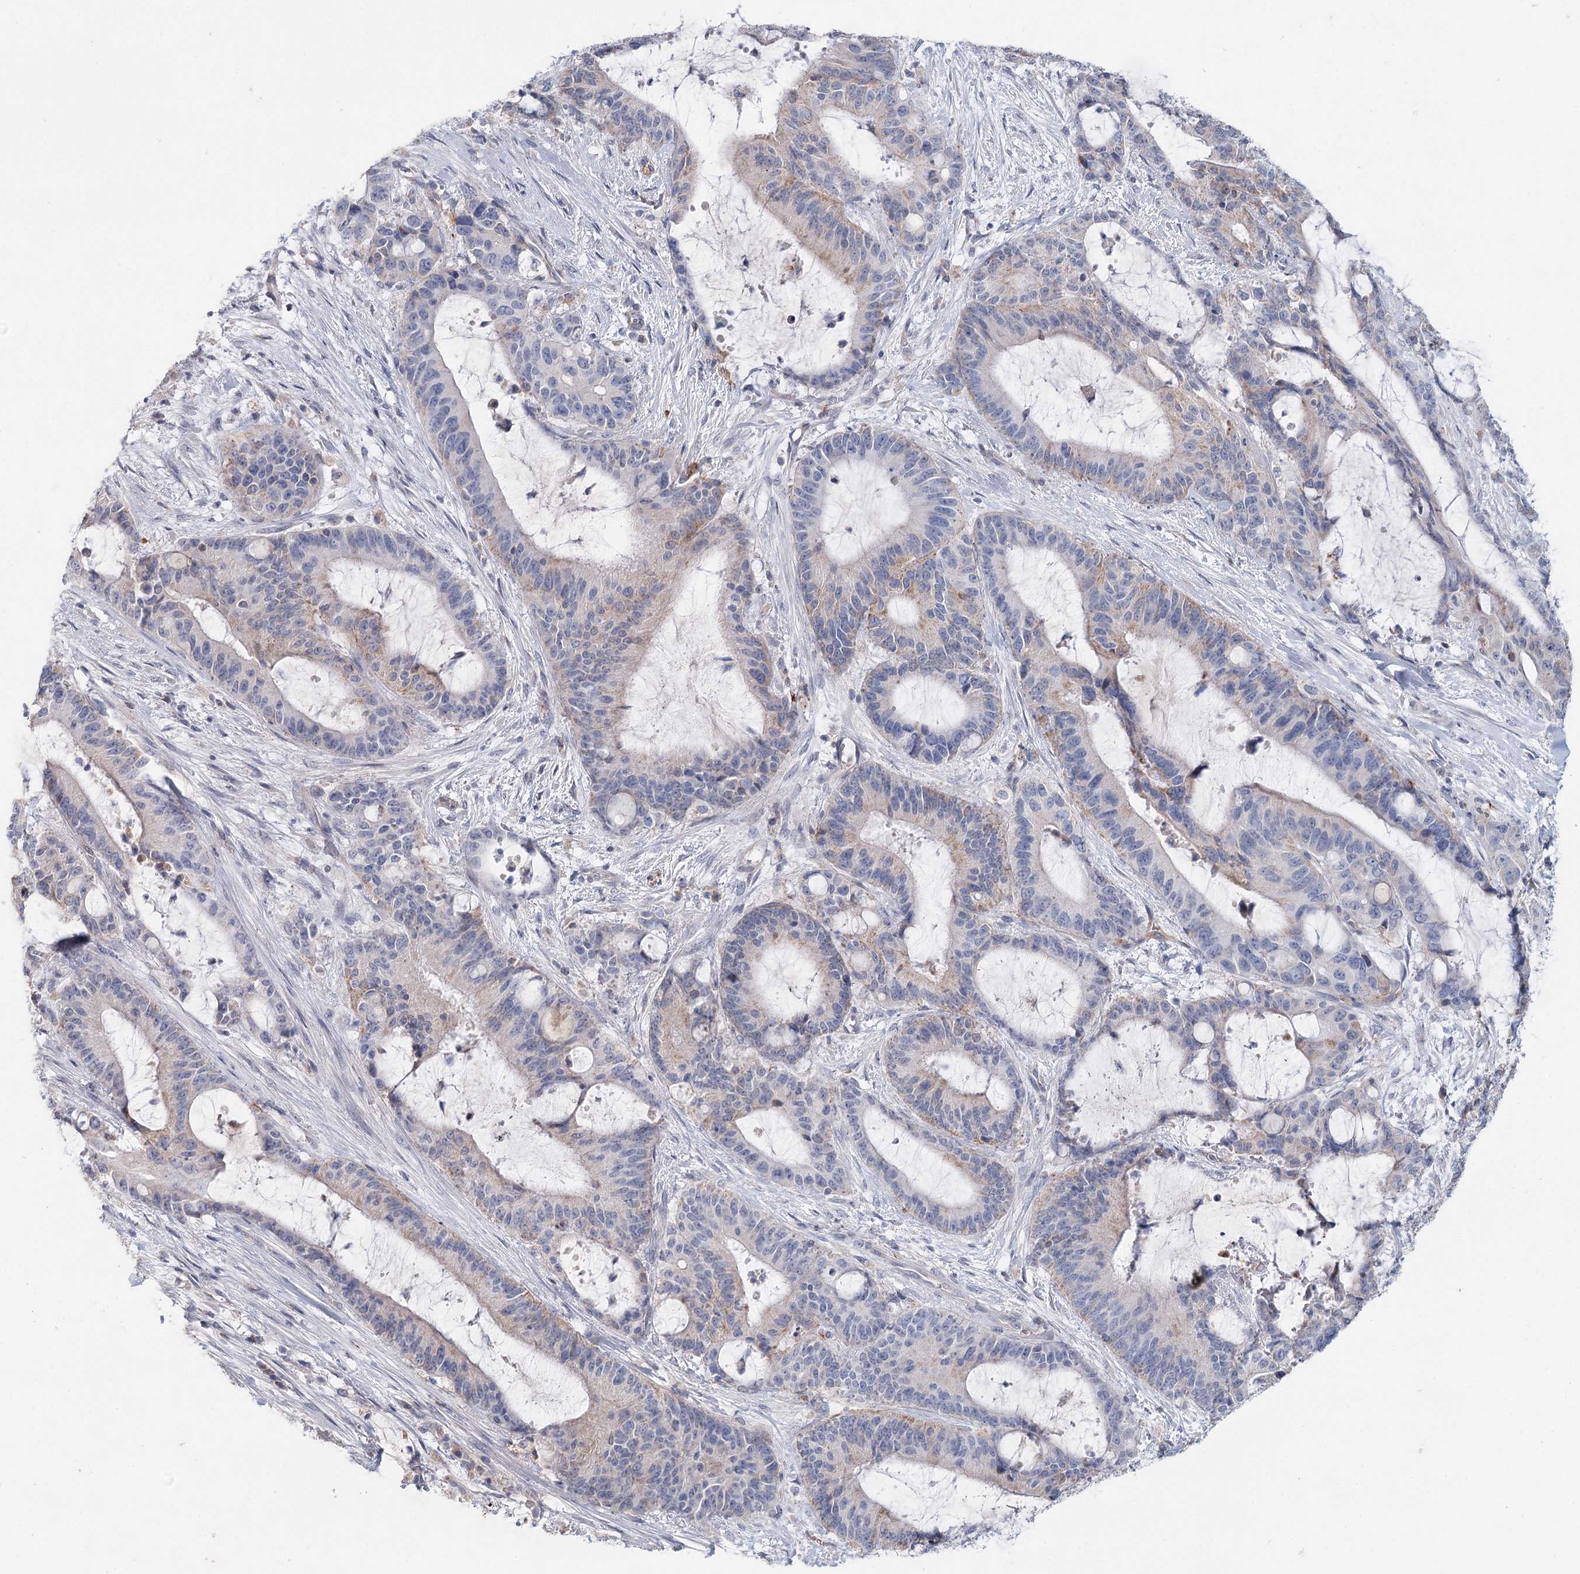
{"staining": {"intensity": "weak", "quantity": "25%-75%", "location": "cytoplasmic/membranous"}, "tissue": "liver cancer", "cell_type": "Tumor cells", "image_type": "cancer", "snomed": [{"axis": "morphology", "description": "Normal tissue, NOS"}, {"axis": "morphology", "description": "Cholangiocarcinoma"}, {"axis": "topography", "description": "Liver"}, {"axis": "topography", "description": "Peripheral nerve tissue"}], "caption": "The photomicrograph demonstrates immunohistochemical staining of liver cancer. There is weak cytoplasmic/membranous positivity is identified in approximately 25%-75% of tumor cells.", "gene": "ARHGAP44", "patient": {"sex": "female", "age": 73}}